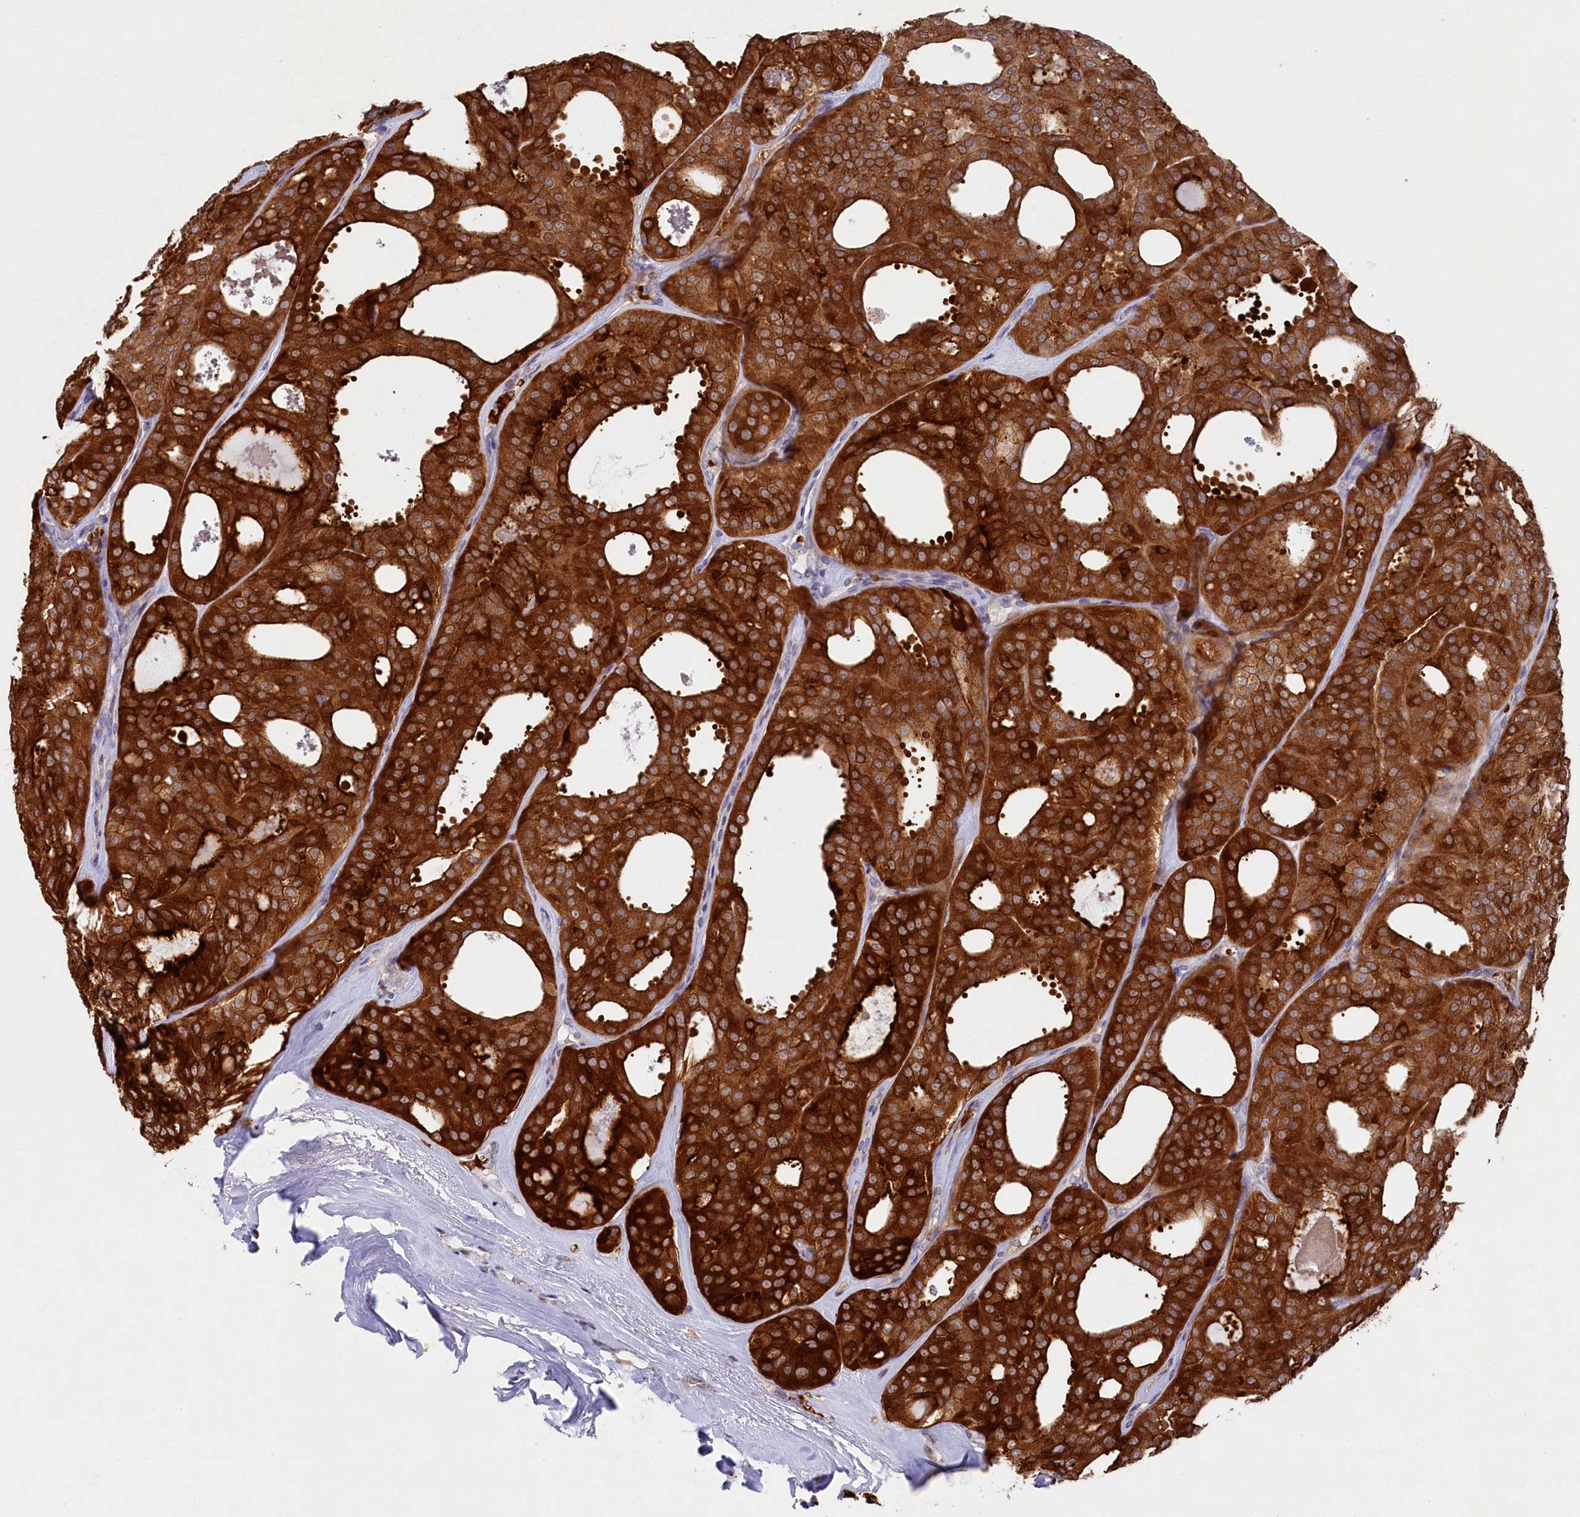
{"staining": {"intensity": "strong", "quantity": ">75%", "location": "cytoplasmic/membranous"}, "tissue": "thyroid cancer", "cell_type": "Tumor cells", "image_type": "cancer", "snomed": [{"axis": "morphology", "description": "Follicular adenoma carcinoma, NOS"}, {"axis": "topography", "description": "Thyroid gland"}], "caption": "Follicular adenoma carcinoma (thyroid) was stained to show a protein in brown. There is high levels of strong cytoplasmic/membranous expression in about >75% of tumor cells. (IHC, brightfield microscopy, high magnification).", "gene": "LHFPL4", "patient": {"sex": "male", "age": 75}}